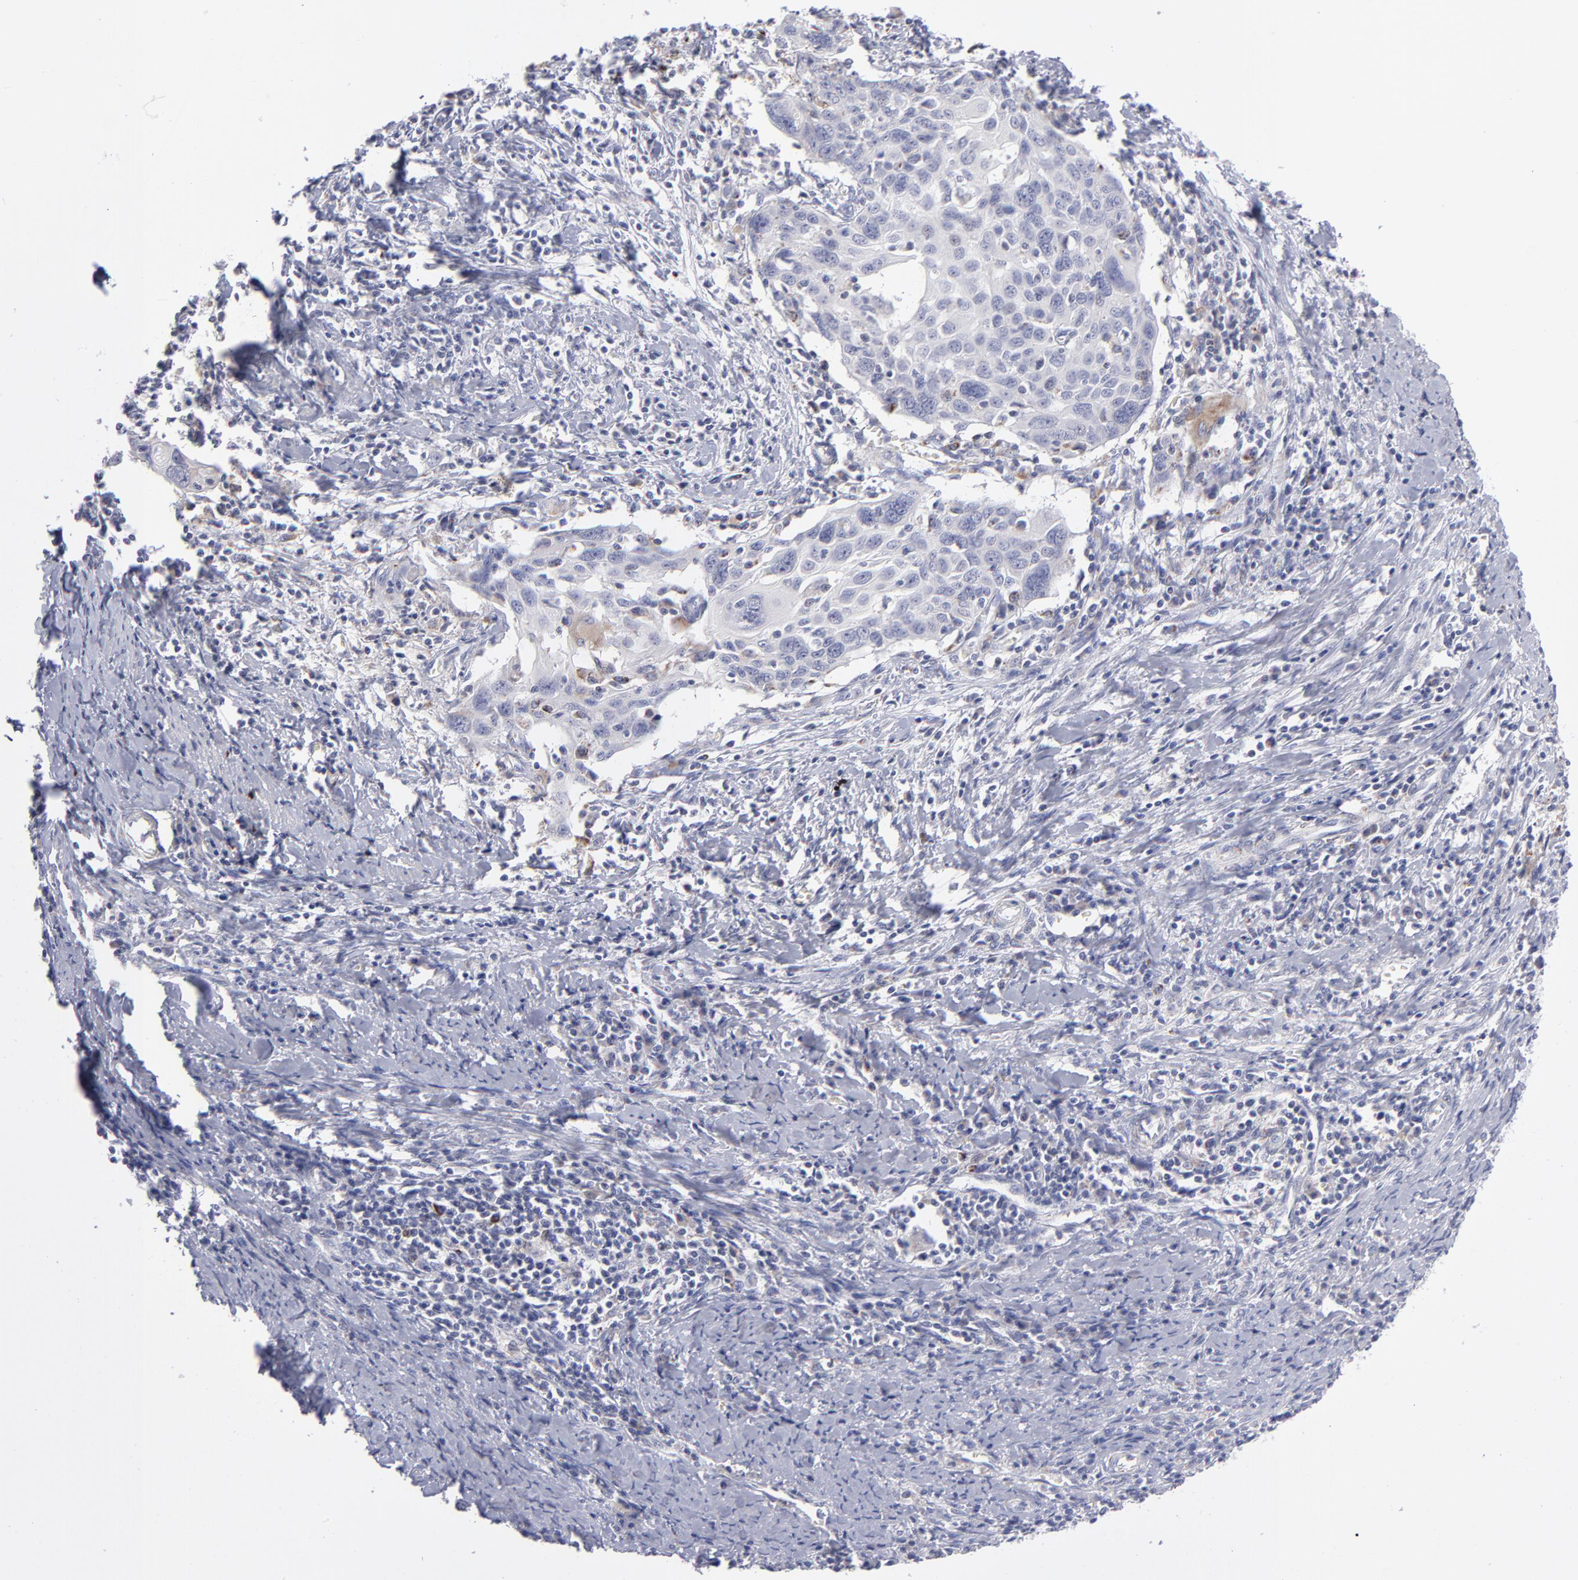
{"staining": {"intensity": "weak", "quantity": "<25%", "location": "cytoplasmic/membranous"}, "tissue": "cervical cancer", "cell_type": "Tumor cells", "image_type": "cancer", "snomed": [{"axis": "morphology", "description": "Squamous cell carcinoma, NOS"}, {"axis": "topography", "description": "Cervix"}], "caption": "IHC of cervical squamous cell carcinoma demonstrates no positivity in tumor cells. (DAB immunohistochemistry with hematoxylin counter stain).", "gene": "MTHFD2", "patient": {"sex": "female", "age": 54}}